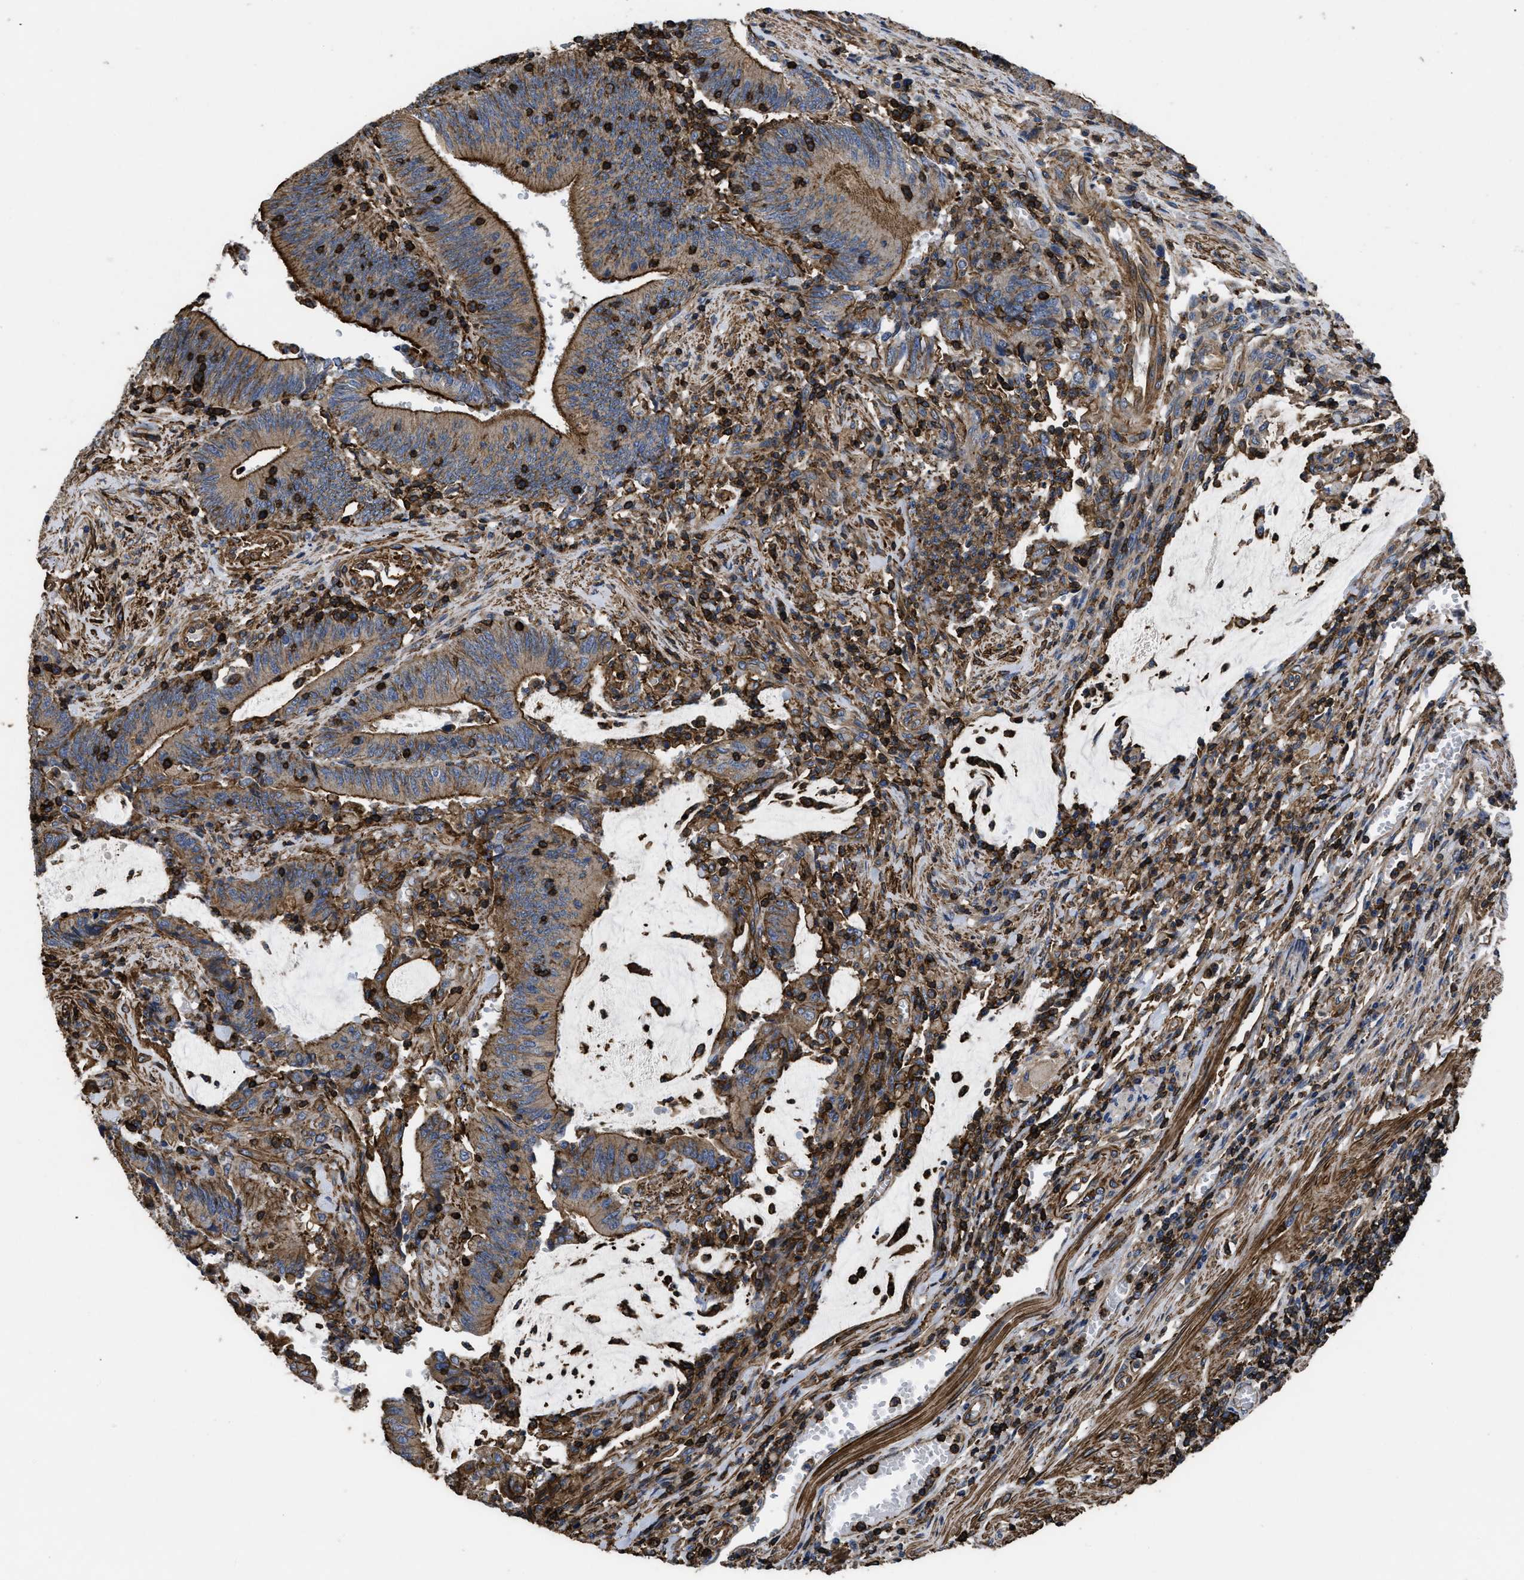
{"staining": {"intensity": "strong", "quantity": ">75%", "location": "cytoplasmic/membranous"}, "tissue": "colorectal cancer", "cell_type": "Tumor cells", "image_type": "cancer", "snomed": [{"axis": "morphology", "description": "Normal tissue, NOS"}, {"axis": "morphology", "description": "Adenocarcinoma, NOS"}, {"axis": "topography", "description": "Rectum"}], "caption": "Immunohistochemistry (IHC) staining of colorectal adenocarcinoma, which shows high levels of strong cytoplasmic/membranous expression in about >75% of tumor cells indicating strong cytoplasmic/membranous protein expression. The staining was performed using DAB (brown) for protein detection and nuclei were counterstained in hematoxylin (blue).", "gene": "SCUBE2", "patient": {"sex": "female", "age": 66}}